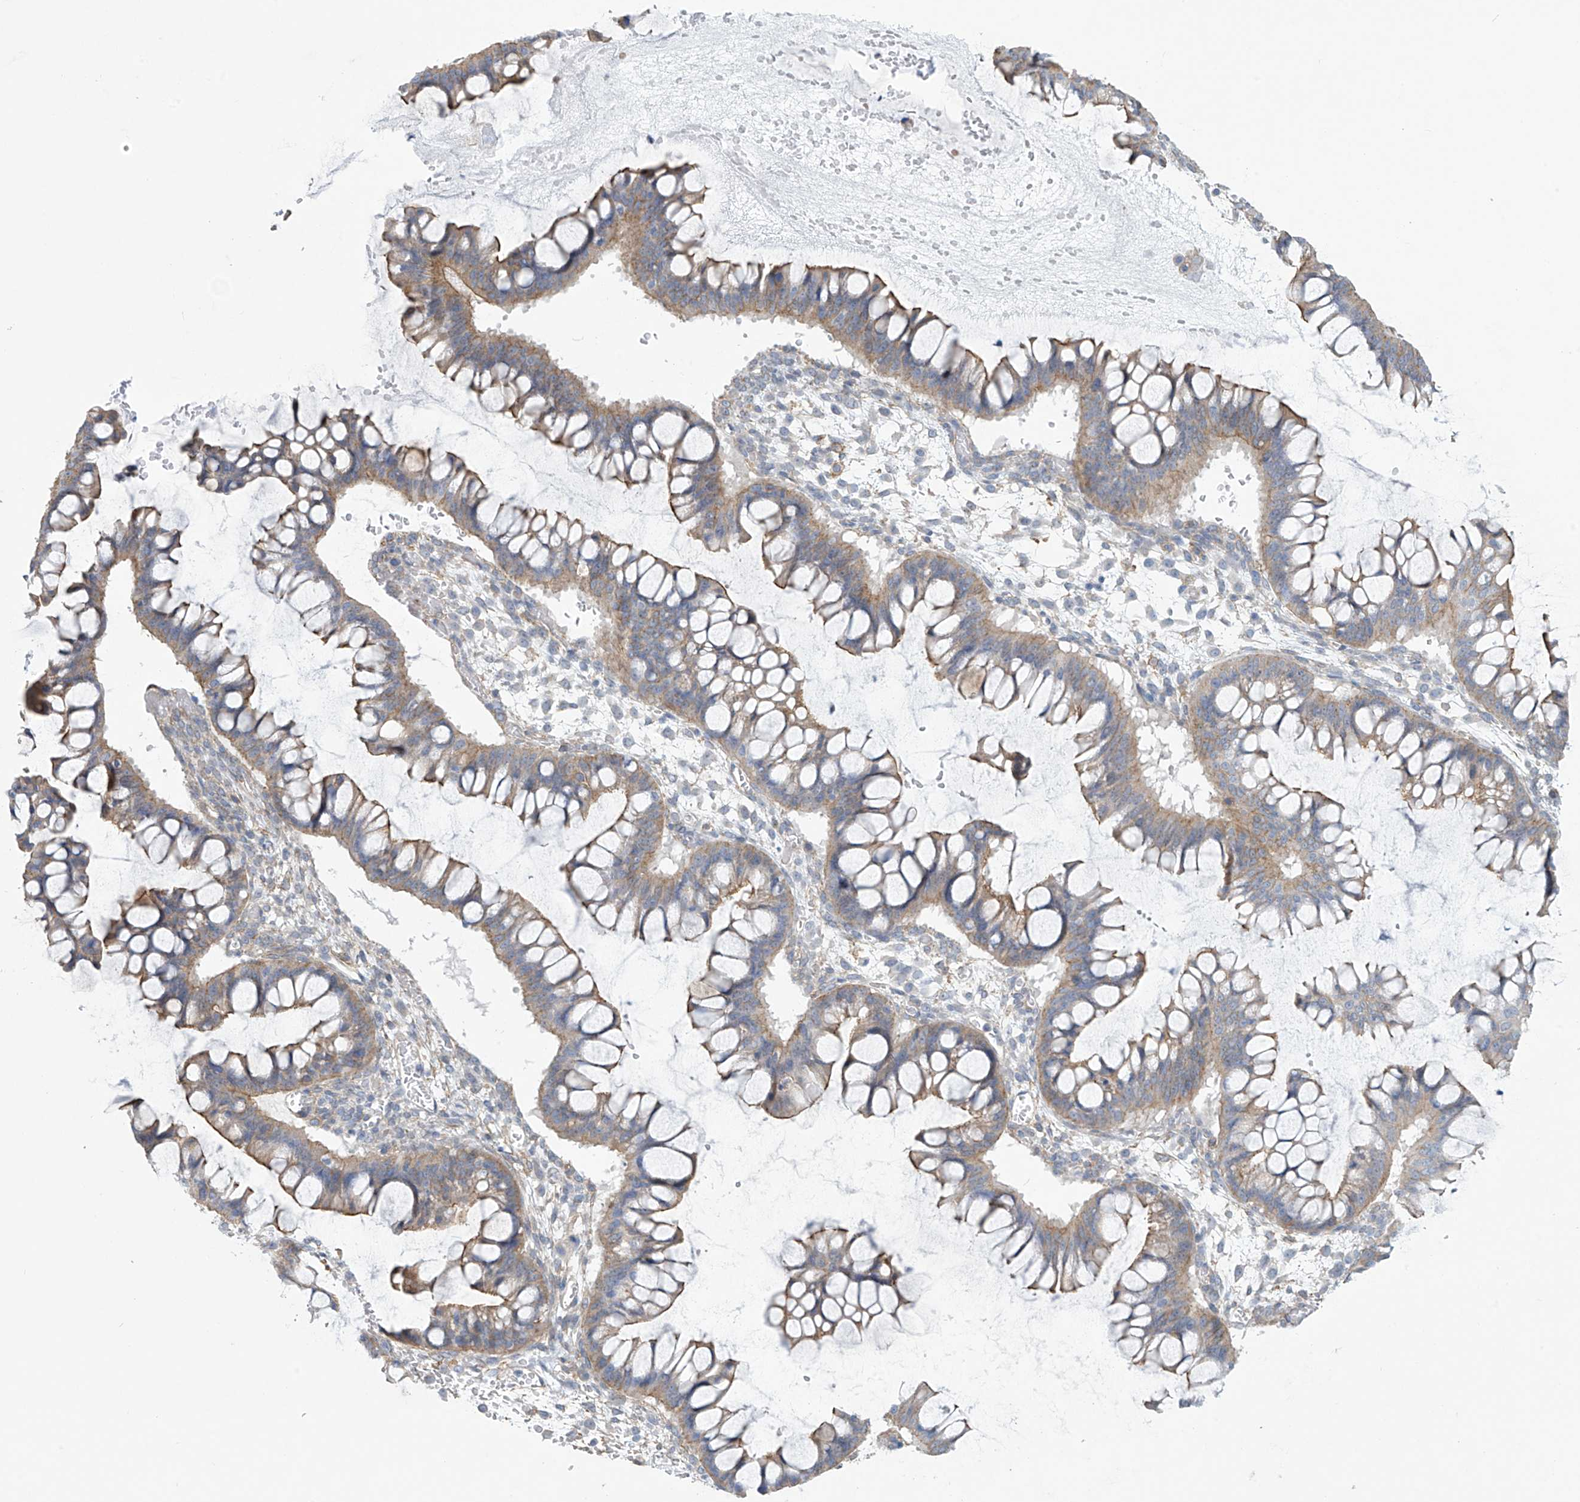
{"staining": {"intensity": "moderate", "quantity": ">75%", "location": "cytoplasmic/membranous"}, "tissue": "ovarian cancer", "cell_type": "Tumor cells", "image_type": "cancer", "snomed": [{"axis": "morphology", "description": "Cystadenocarcinoma, mucinous, NOS"}, {"axis": "topography", "description": "Ovary"}], "caption": "A photomicrograph showing moderate cytoplasmic/membranous staining in approximately >75% of tumor cells in mucinous cystadenocarcinoma (ovarian), as visualized by brown immunohistochemical staining.", "gene": "ABHD13", "patient": {"sex": "female", "age": 73}}